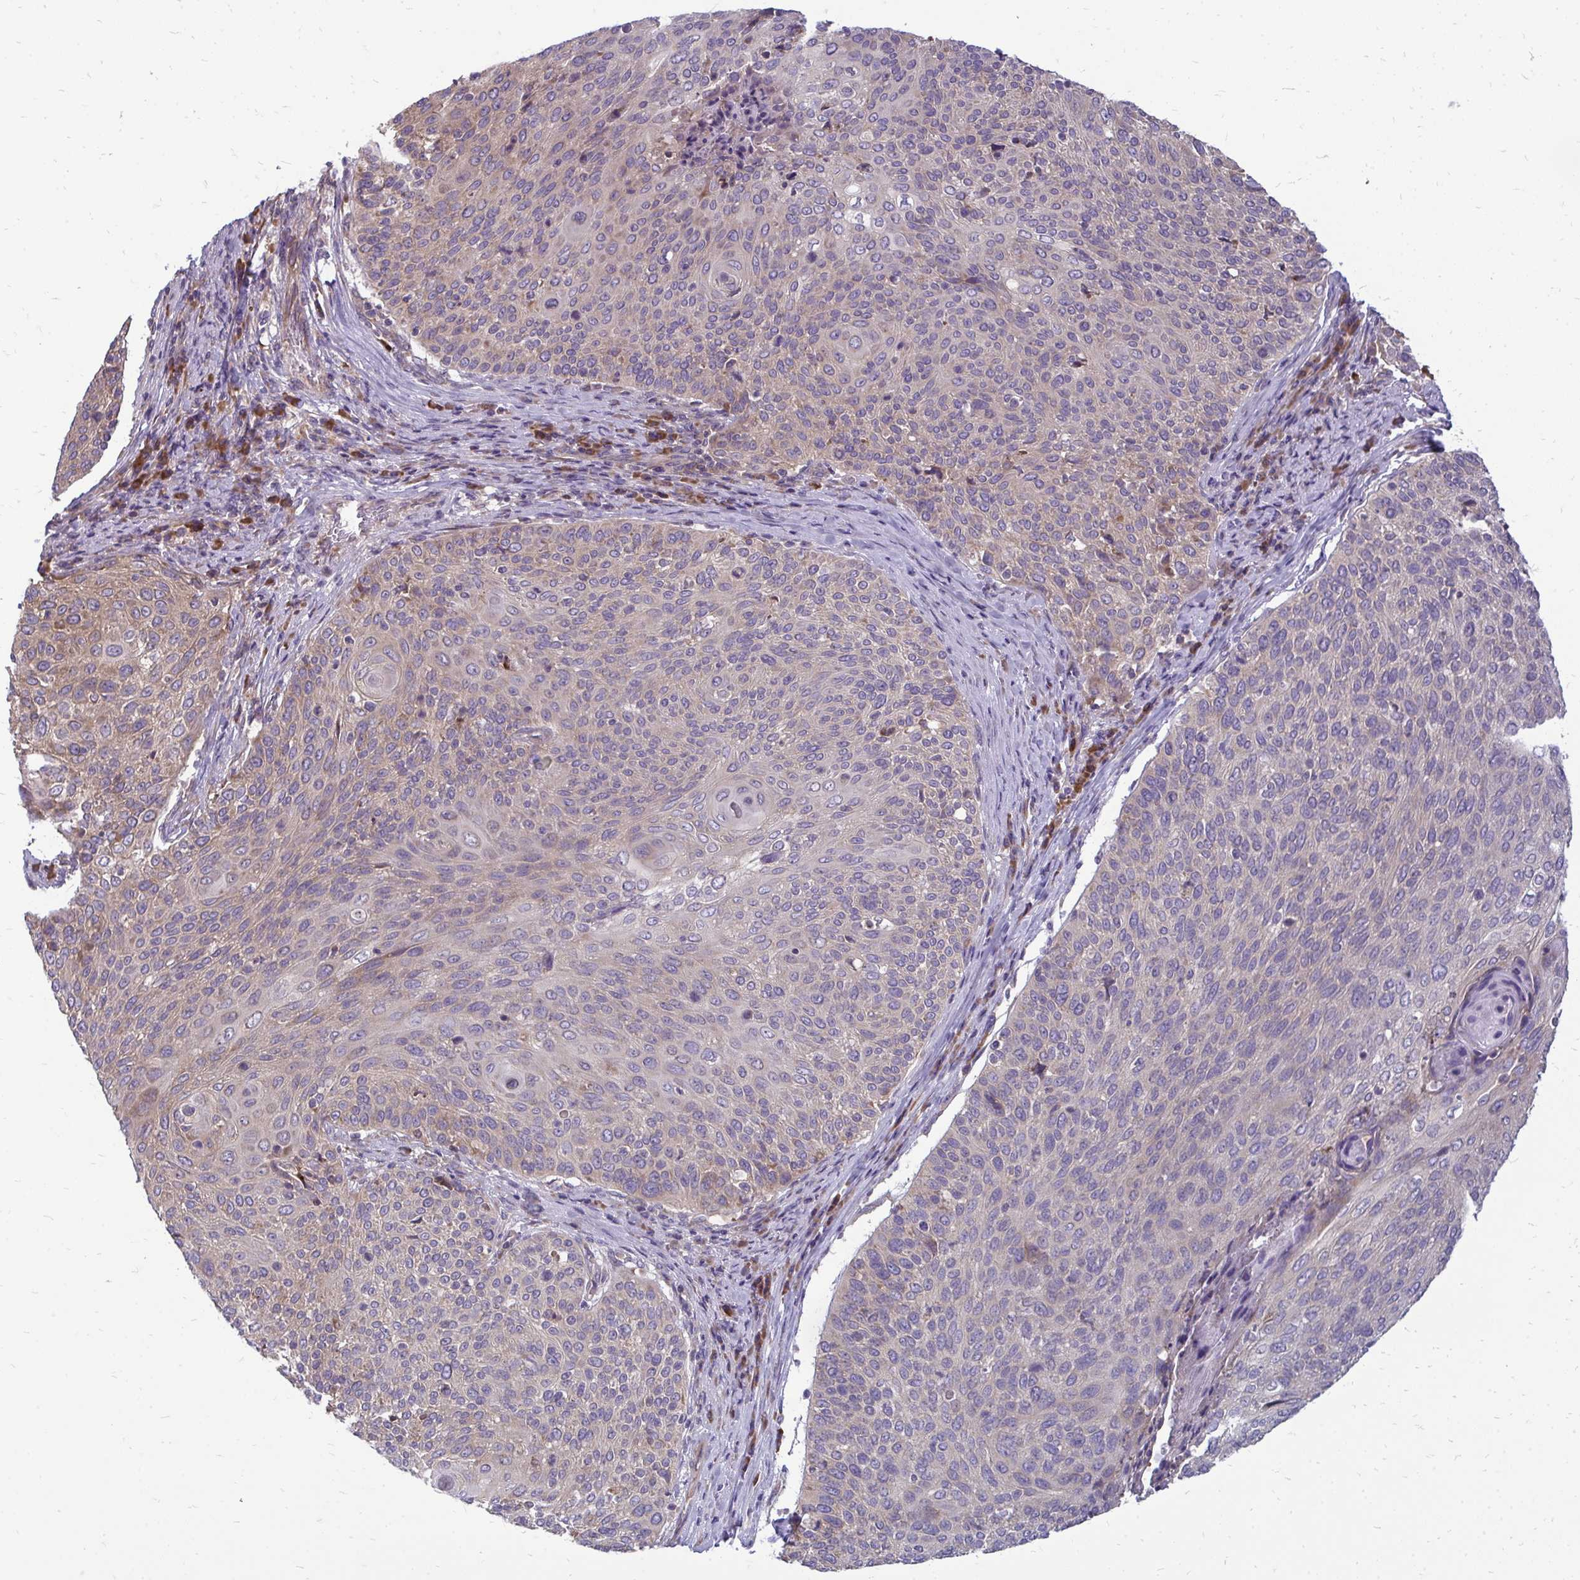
{"staining": {"intensity": "weak", "quantity": "25%-75%", "location": "cytoplasmic/membranous"}, "tissue": "cervical cancer", "cell_type": "Tumor cells", "image_type": "cancer", "snomed": [{"axis": "morphology", "description": "Squamous cell carcinoma, NOS"}, {"axis": "topography", "description": "Cervix"}], "caption": "About 25%-75% of tumor cells in cervical cancer (squamous cell carcinoma) exhibit weak cytoplasmic/membranous protein expression as visualized by brown immunohistochemical staining.", "gene": "RPLP2", "patient": {"sex": "female", "age": 31}}